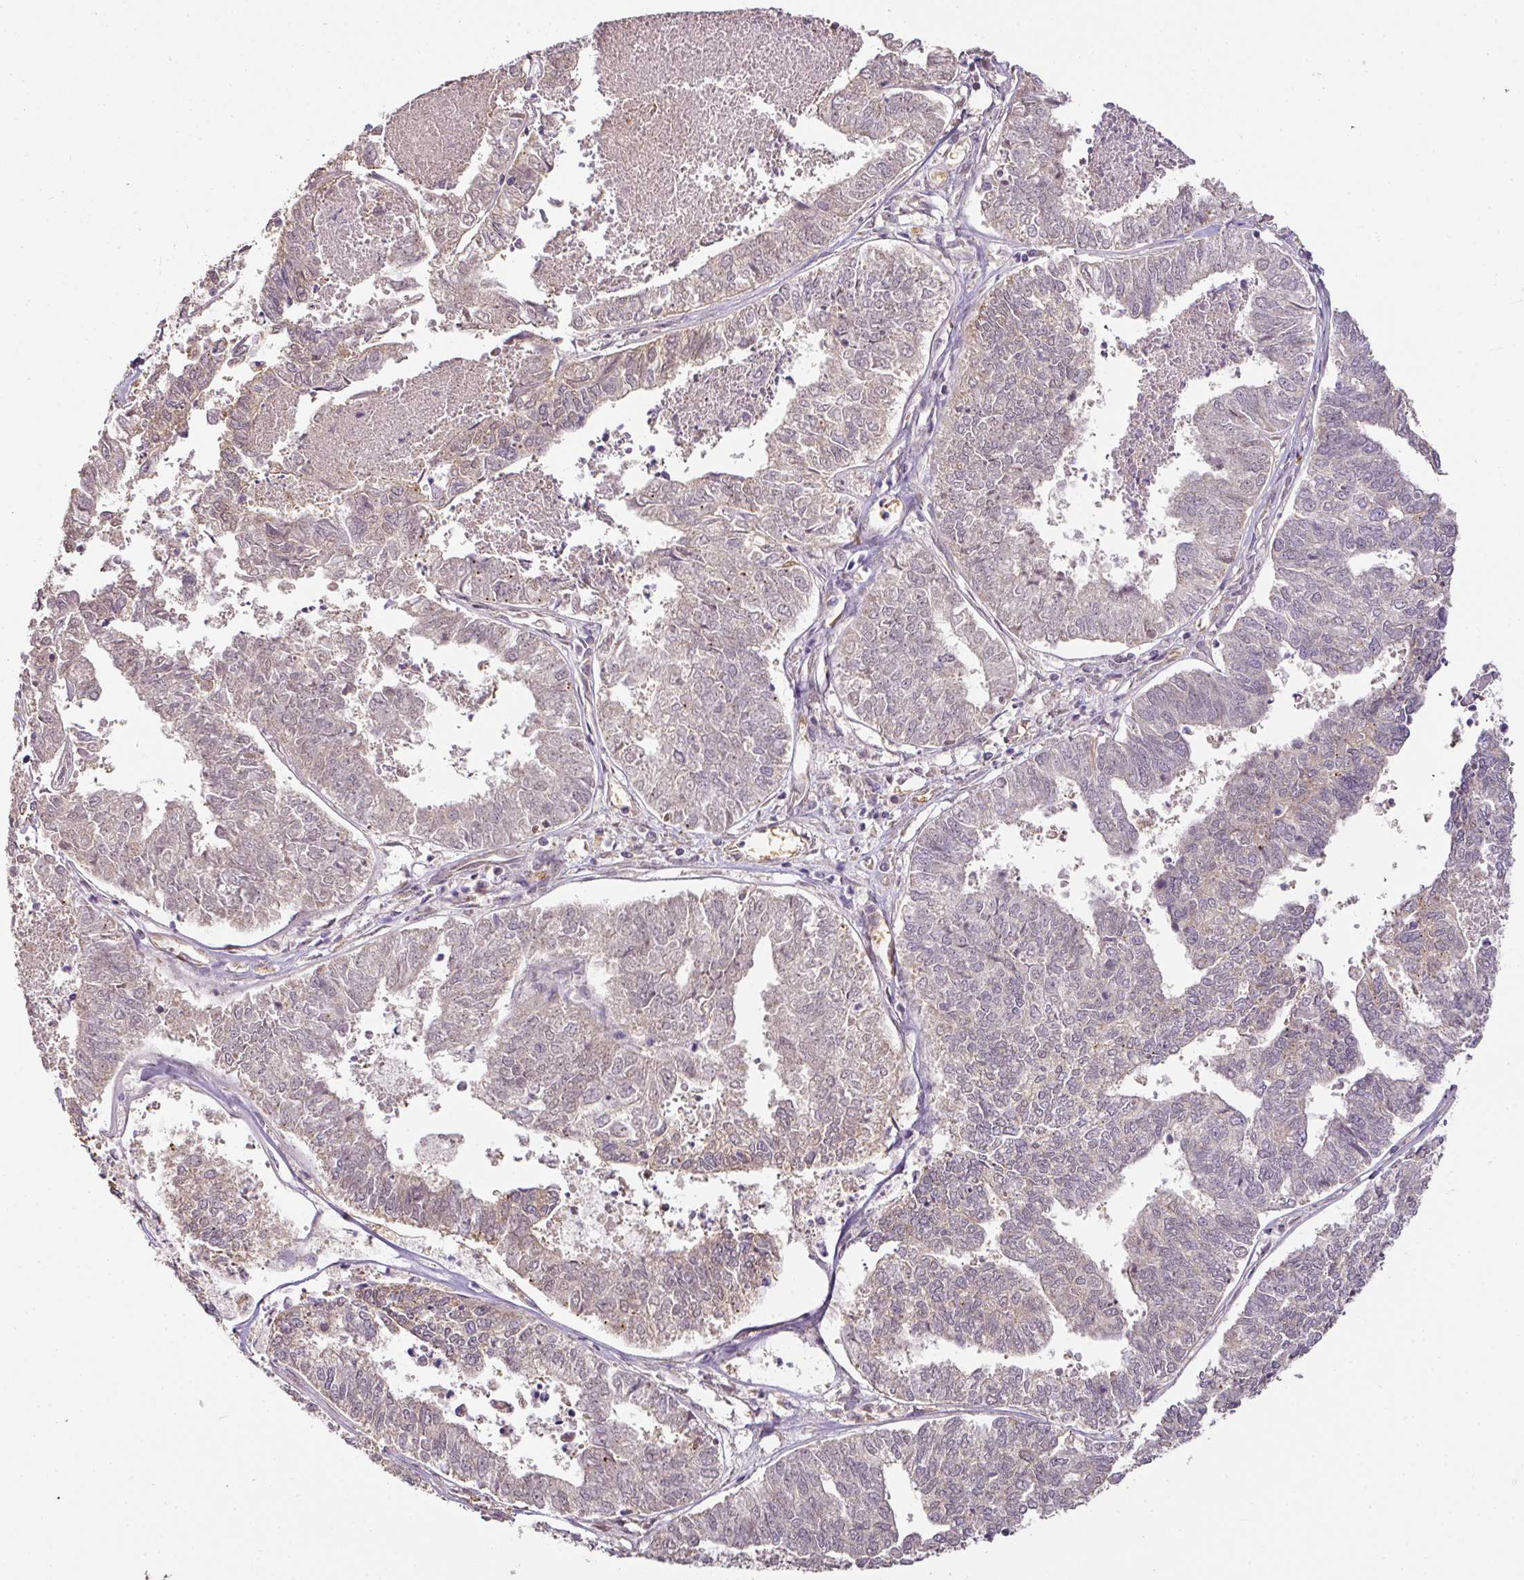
{"staining": {"intensity": "weak", "quantity": "<25%", "location": "cytoplasmic/membranous"}, "tissue": "endometrial cancer", "cell_type": "Tumor cells", "image_type": "cancer", "snomed": [{"axis": "morphology", "description": "Adenocarcinoma, NOS"}, {"axis": "topography", "description": "Endometrium"}], "caption": "IHC micrograph of endometrial adenocarcinoma stained for a protein (brown), which displays no staining in tumor cells.", "gene": "MYOM2", "patient": {"sex": "female", "age": 73}}